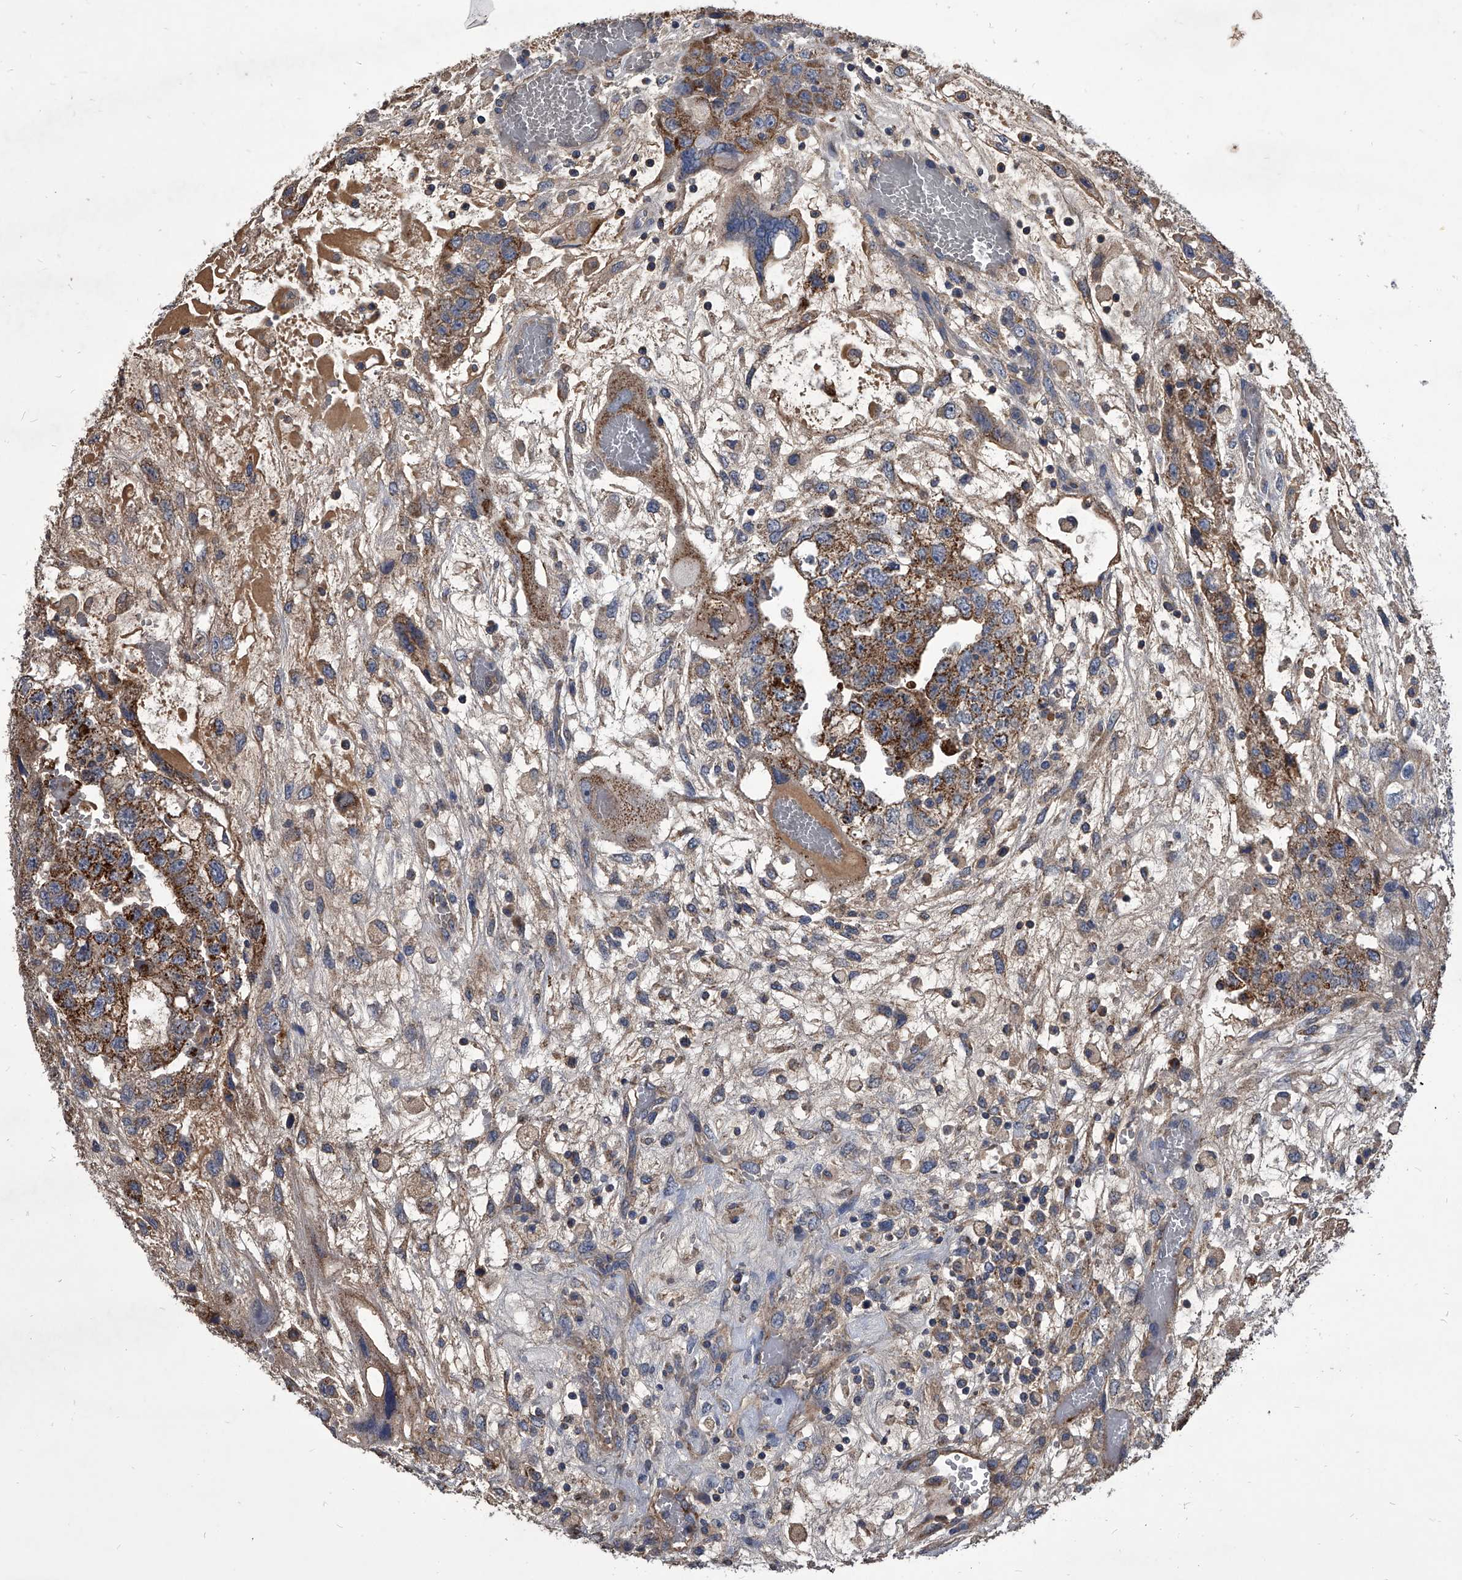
{"staining": {"intensity": "moderate", "quantity": ">75%", "location": "cytoplasmic/membranous"}, "tissue": "testis cancer", "cell_type": "Tumor cells", "image_type": "cancer", "snomed": [{"axis": "morphology", "description": "Carcinoma, Embryonal, NOS"}, {"axis": "topography", "description": "Testis"}], "caption": "Immunohistochemical staining of human testis cancer (embryonal carcinoma) exhibits medium levels of moderate cytoplasmic/membranous protein positivity in about >75% of tumor cells. (Stains: DAB (3,3'-diaminobenzidine) in brown, nuclei in blue, Microscopy: brightfield microscopy at high magnification).", "gene": "NRP1", "patient": {"sex": "male", "age": 36}}